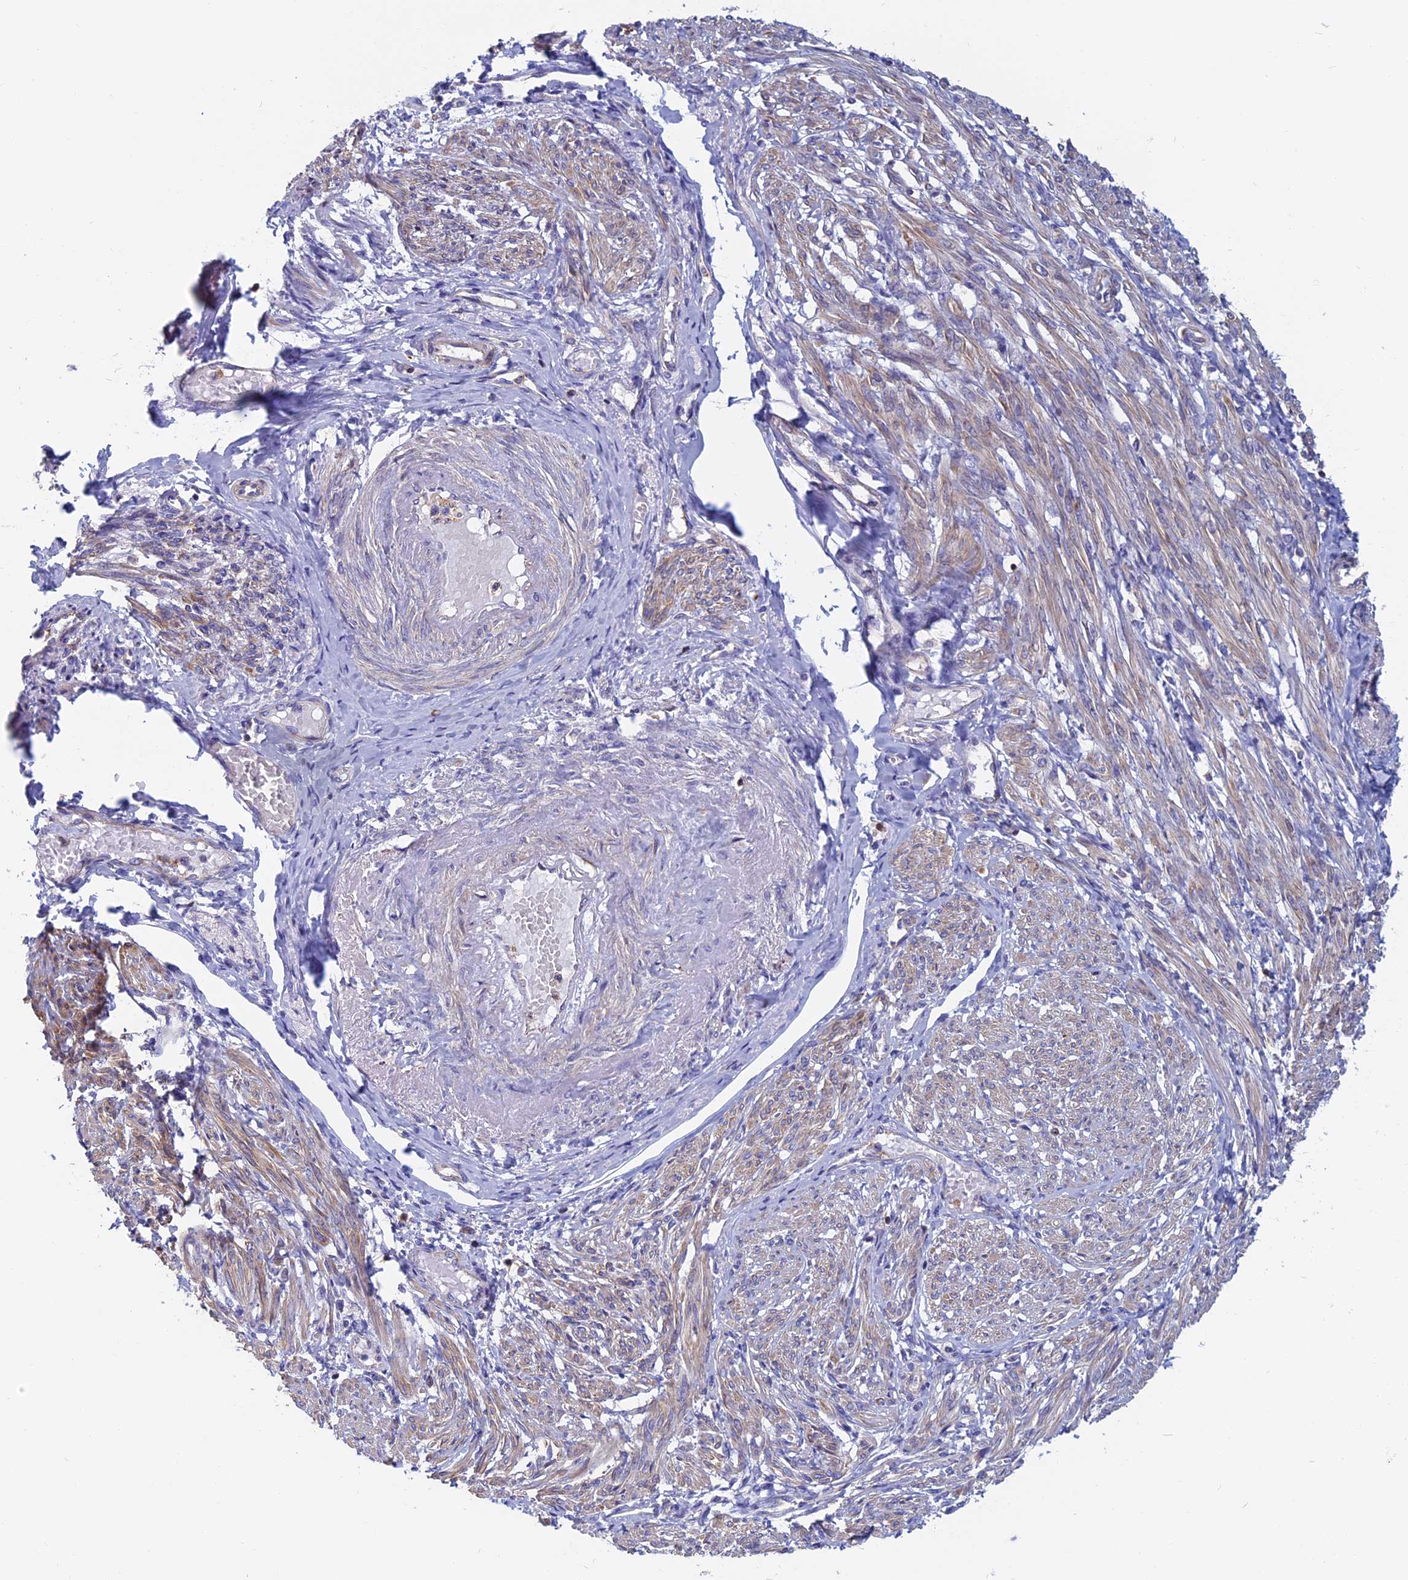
{"staining": {"intensity": "weak", "quantity": "25%-75%", "location": "cytoplasmic/membranous"}, "tissue": "smooth muscle", "cell_type": "Smooth muscle cells", "image_type": "normal", "snomed": [{"axis": "morphology", "description": "Normal tissue, NOS"}, {"axis": "topography", "description": "Smooth muscle"}], "caption": "This is an image of immunohistochemistry staining of unremarkable smooth muscle, which shows weak positivity in the cytoplasmic/membranous of smooth muscle cells.", "gene": "HSD17B8", "patient": {"sex": "female", "age": 39}}